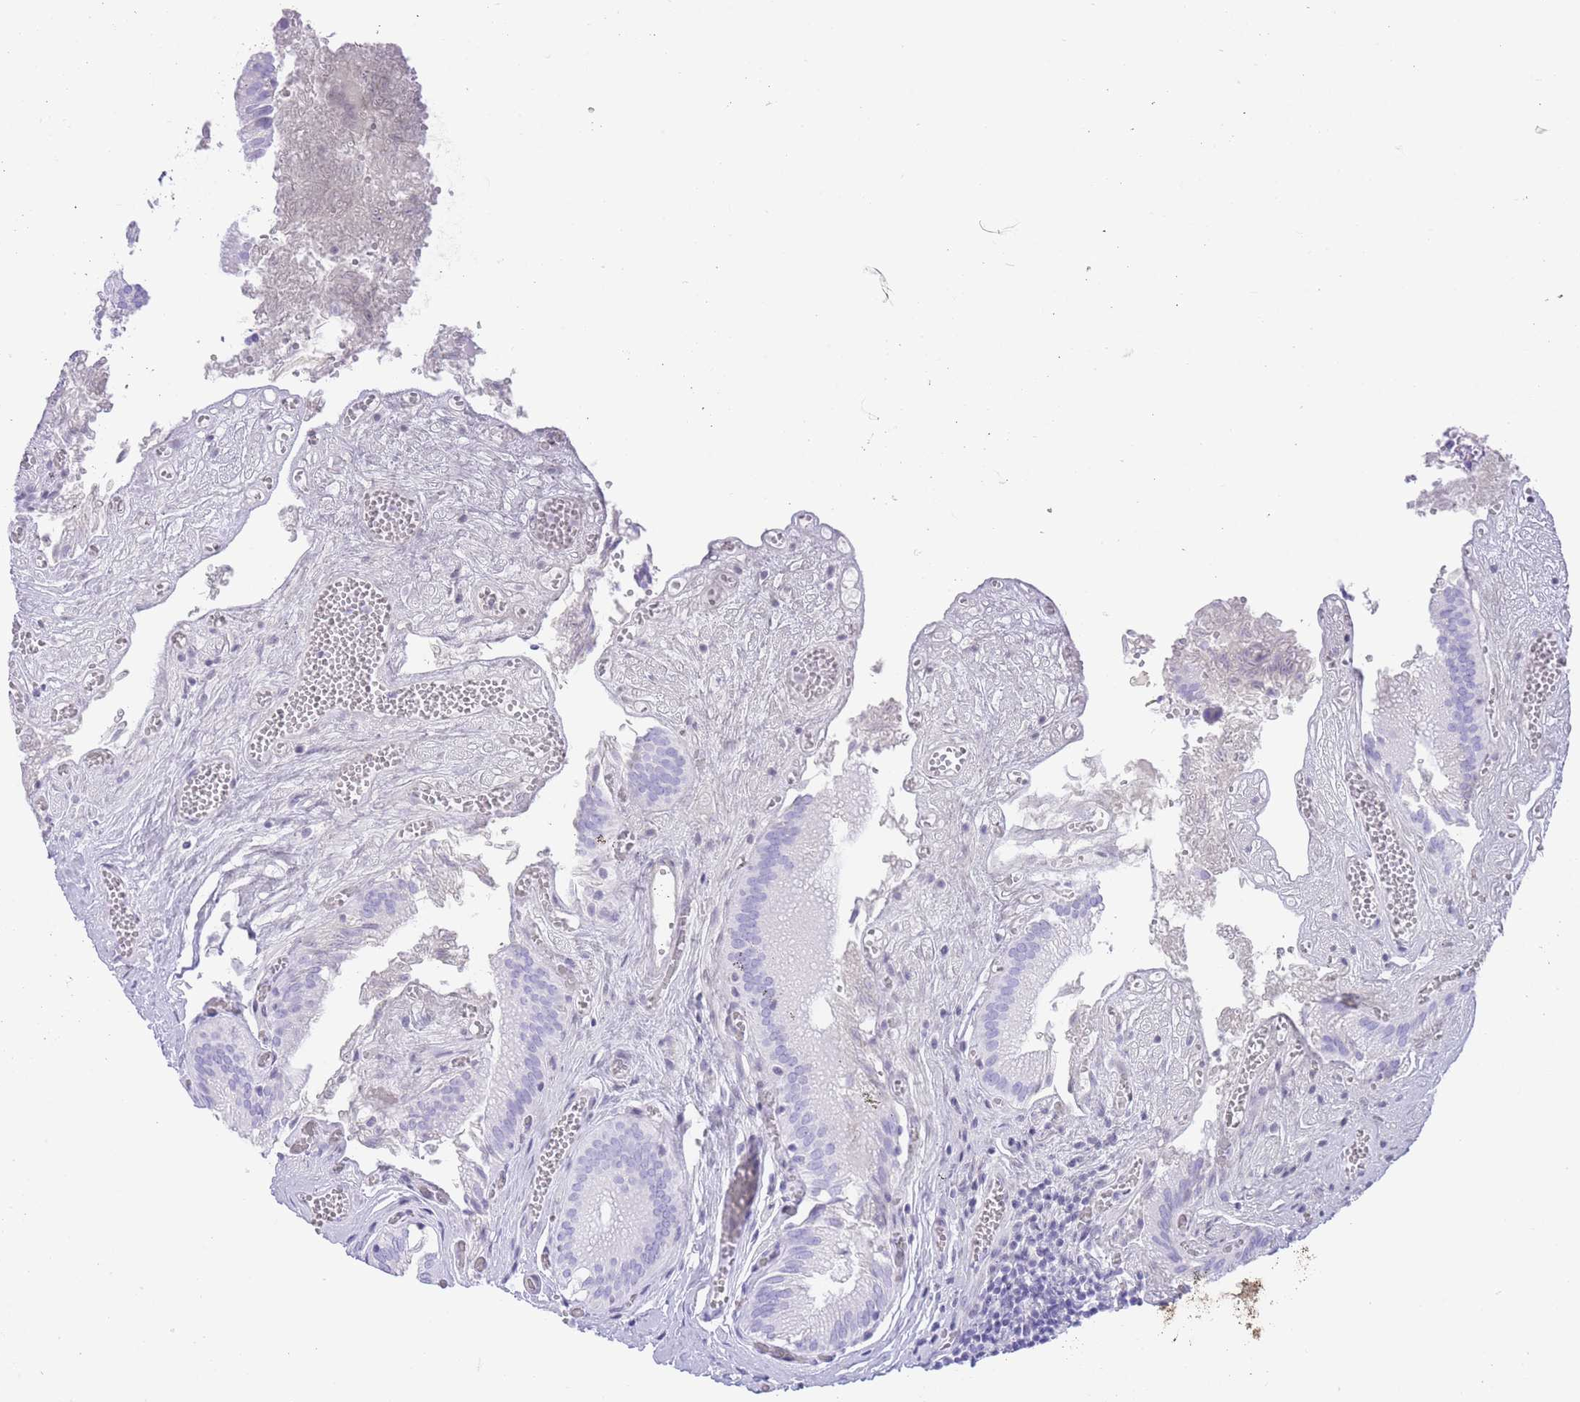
{"staining": {"intensity": "negative", "quantity": "none", "location": "none"}, "tissue": "gallbladder", "cell_type": "Glandular cells", "image_type": "normal", "snomed": [{"axis": "morphology", "description": "Normal tissue, NOS"}, {"axis": "topography", "description": "Gallbladder"}, {"axis": "topography", "description": "Peripheral nerve tissue"}], "caption": "This image is of benign gallbladder stained with IHC to label a protein in brown with the nuclei are counter-stained blue. There is no staining in glandular cells.", "gene": "ELOA2", "patient": {"sex": "male", "age": 17}}